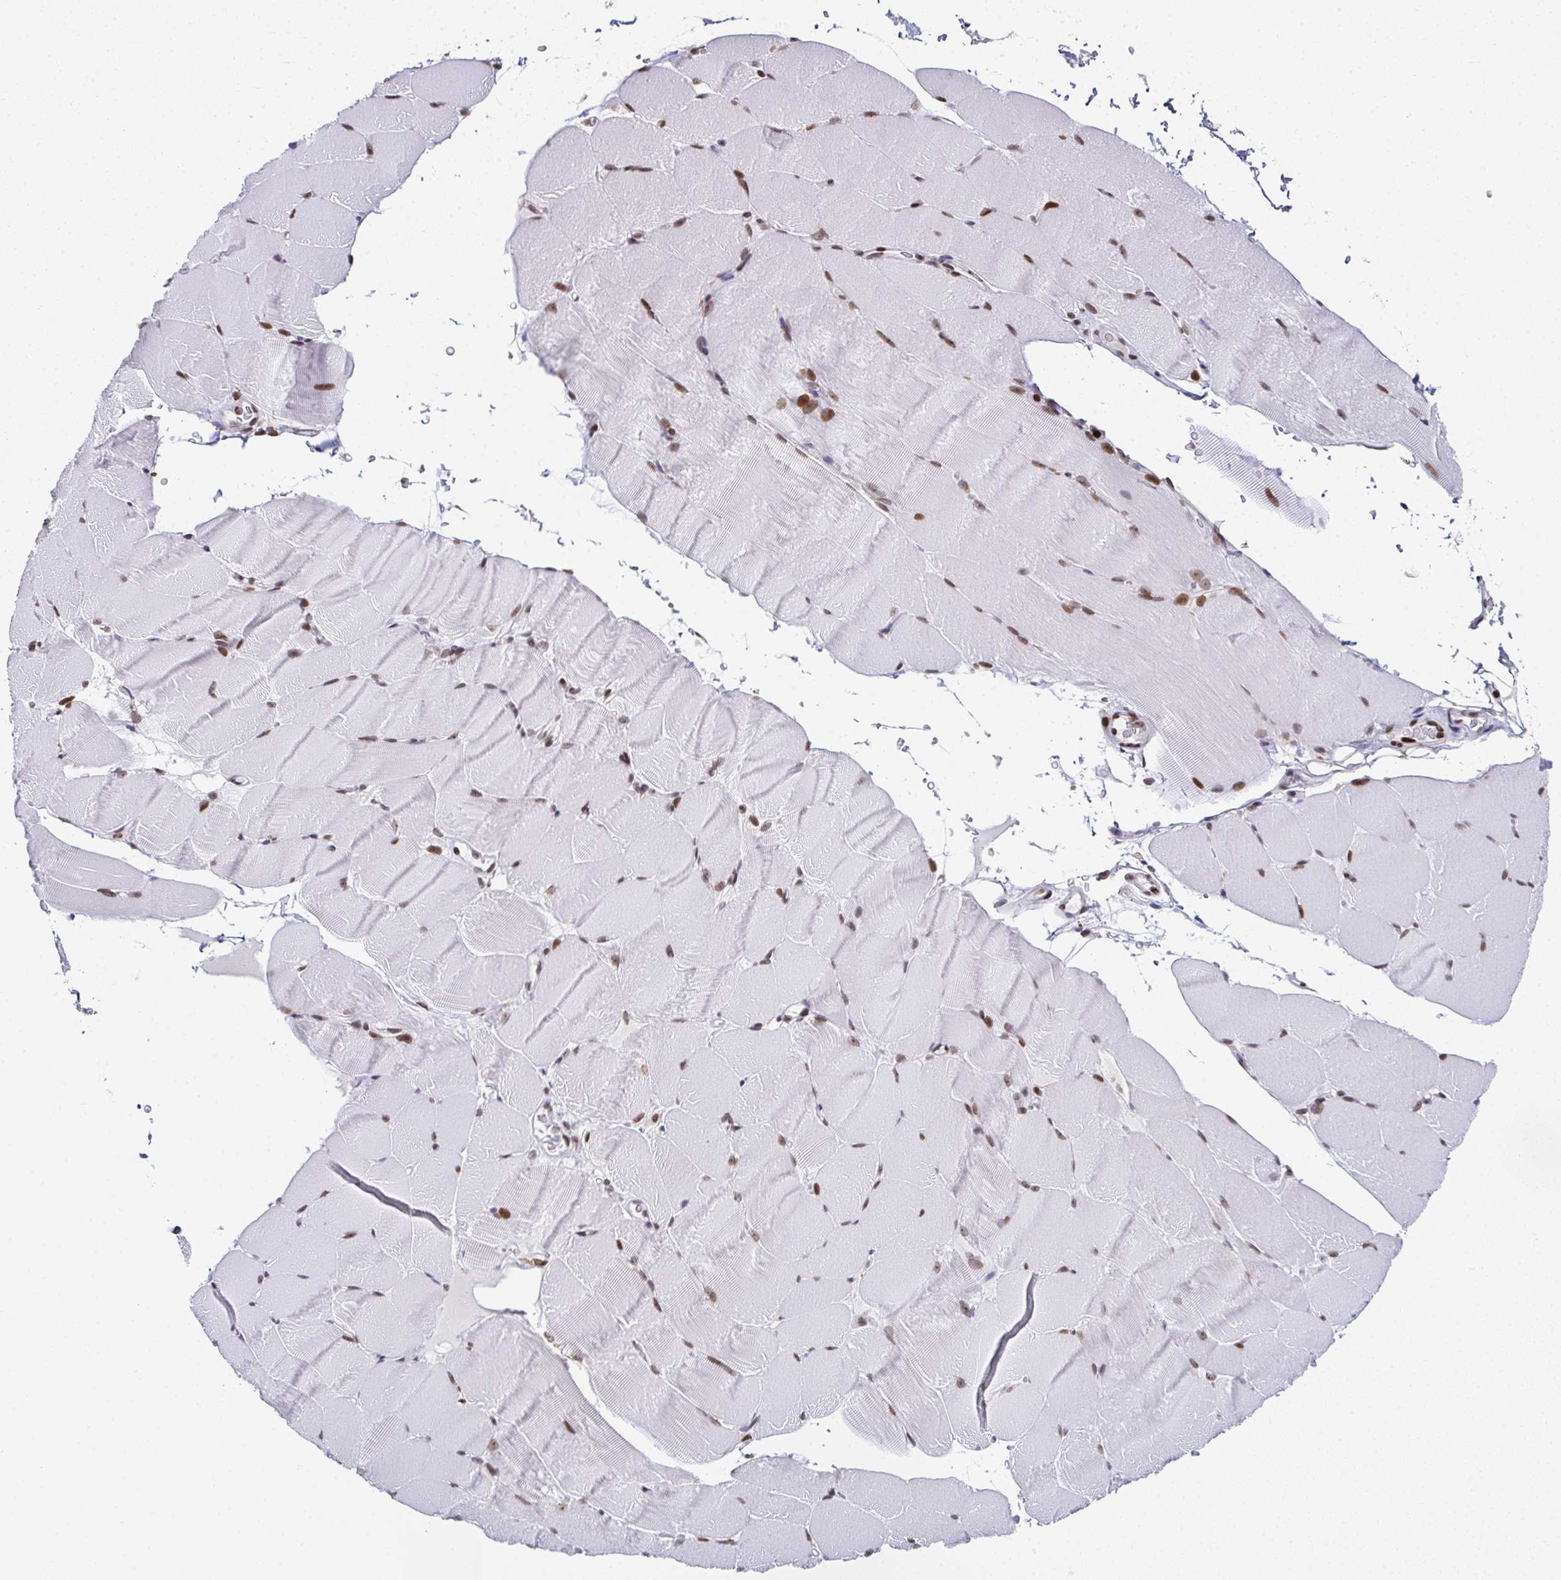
{"staining": {"intensity": "moderate", "quantity": "25%-75%", "location": "nuclear"}, "tissue": "skeletal muscle", "cell_type": "Myocytes", "image_type": "normal", "snomed": [{"axis": "morphology", "description": "Normal tissue, NOS"}, {"axis": "topography", "description": "Skeletal muscle"}], "caption": "The micrograph demonstrates immunohistochemical staining of benign skeletal muscle. There is moderate nuclear staining is seen in about 25%-75% of myocytes.", "gene": "RB1", "patient": {"sex": "female", "age": 37}}